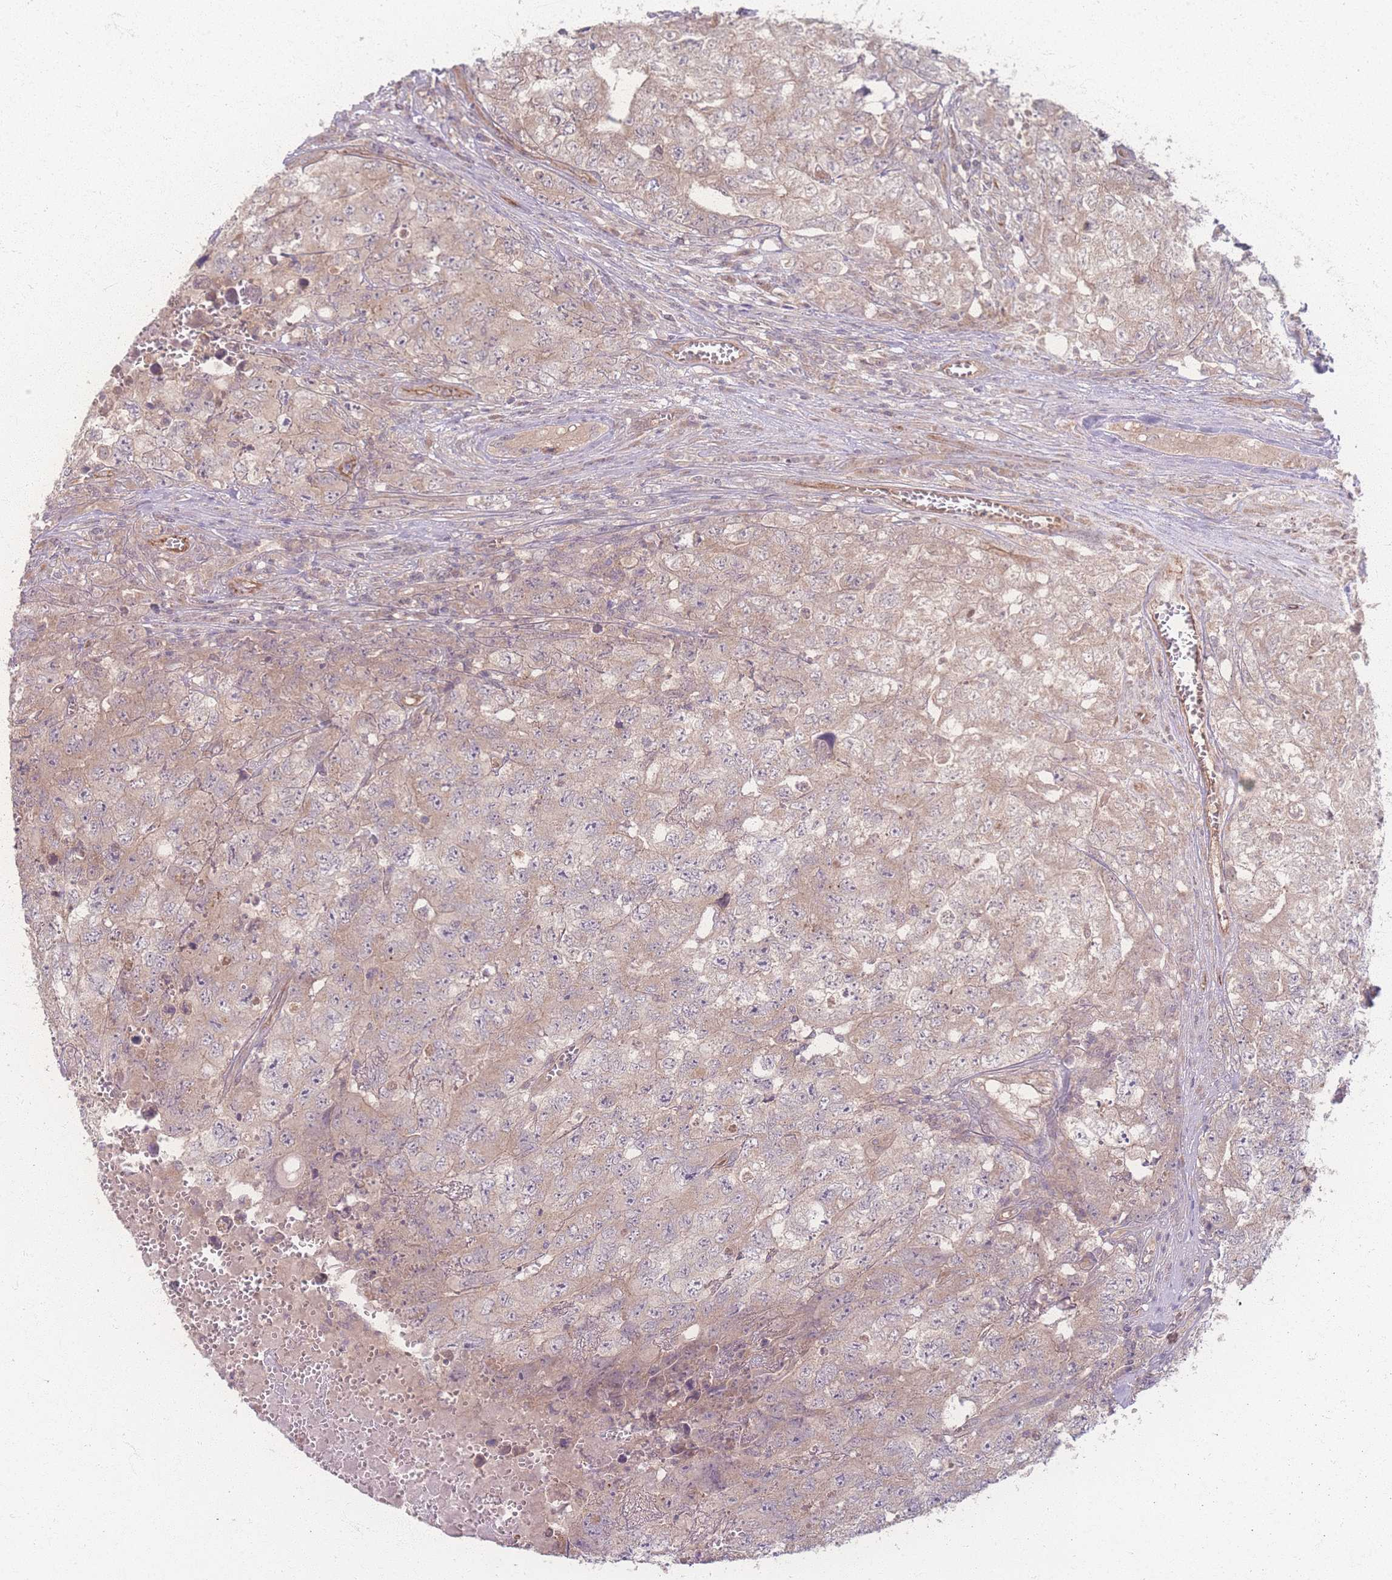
{"staining": {"intensity": "weak", "quantity": ">75%", "location": "cytoplasmic/membranous"}, "tissue": "testis cancer", "cell_type": "Tumor cells", "image_type": "cancer", "snomed": [{"axis": "morphology", "description": "Carcinoma, Embryonal, NOS"}, {"axis": "topography", "description": "Testis"}], "caption": "Immunohistochemical staining of testis cancer demonstrates weak cytoplasmic/membranous protein expression in approximately >75% of tumor cells.", "gene": "INSR", "patient": {"sex": "male", "age": 31}}